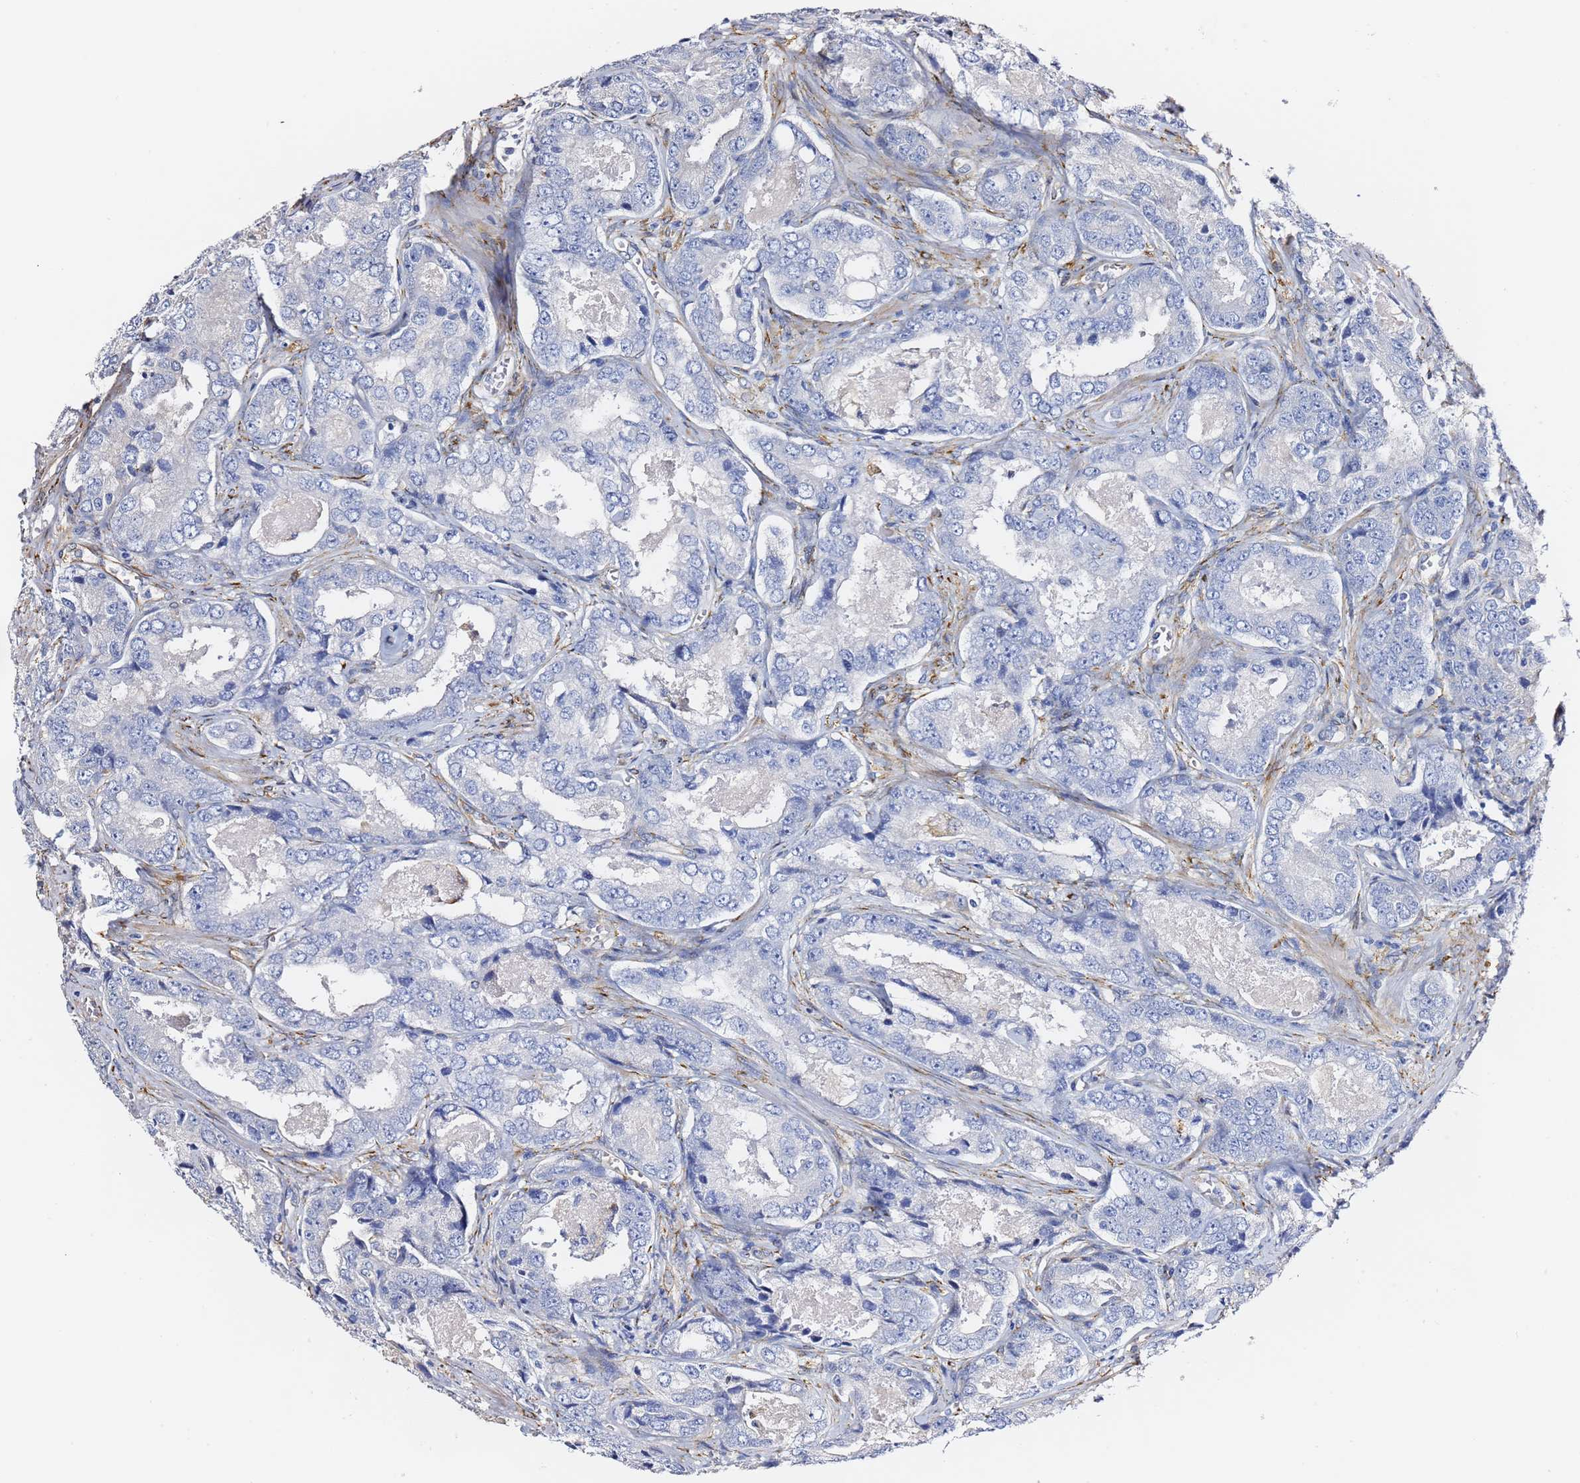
{"staining": {"intensity": "negative", "quantity": "none", "location": "none"}, "tissue": "prostate cancer", "cell_type": "Tumor cells", "image_type": "cancer", "snomed": [{"axis": "morphology", "description": "Adenocarcinoma, Low grade"}, {"axis": "topography", "description": "Prostate"}], "caption": "Human prostate cancer stained for a protein using immunohistochemistry (IHC) reveals no expression in tumor cells.", "gene": "GDAP2", "patient": {"sex": "male", "age": 68}}